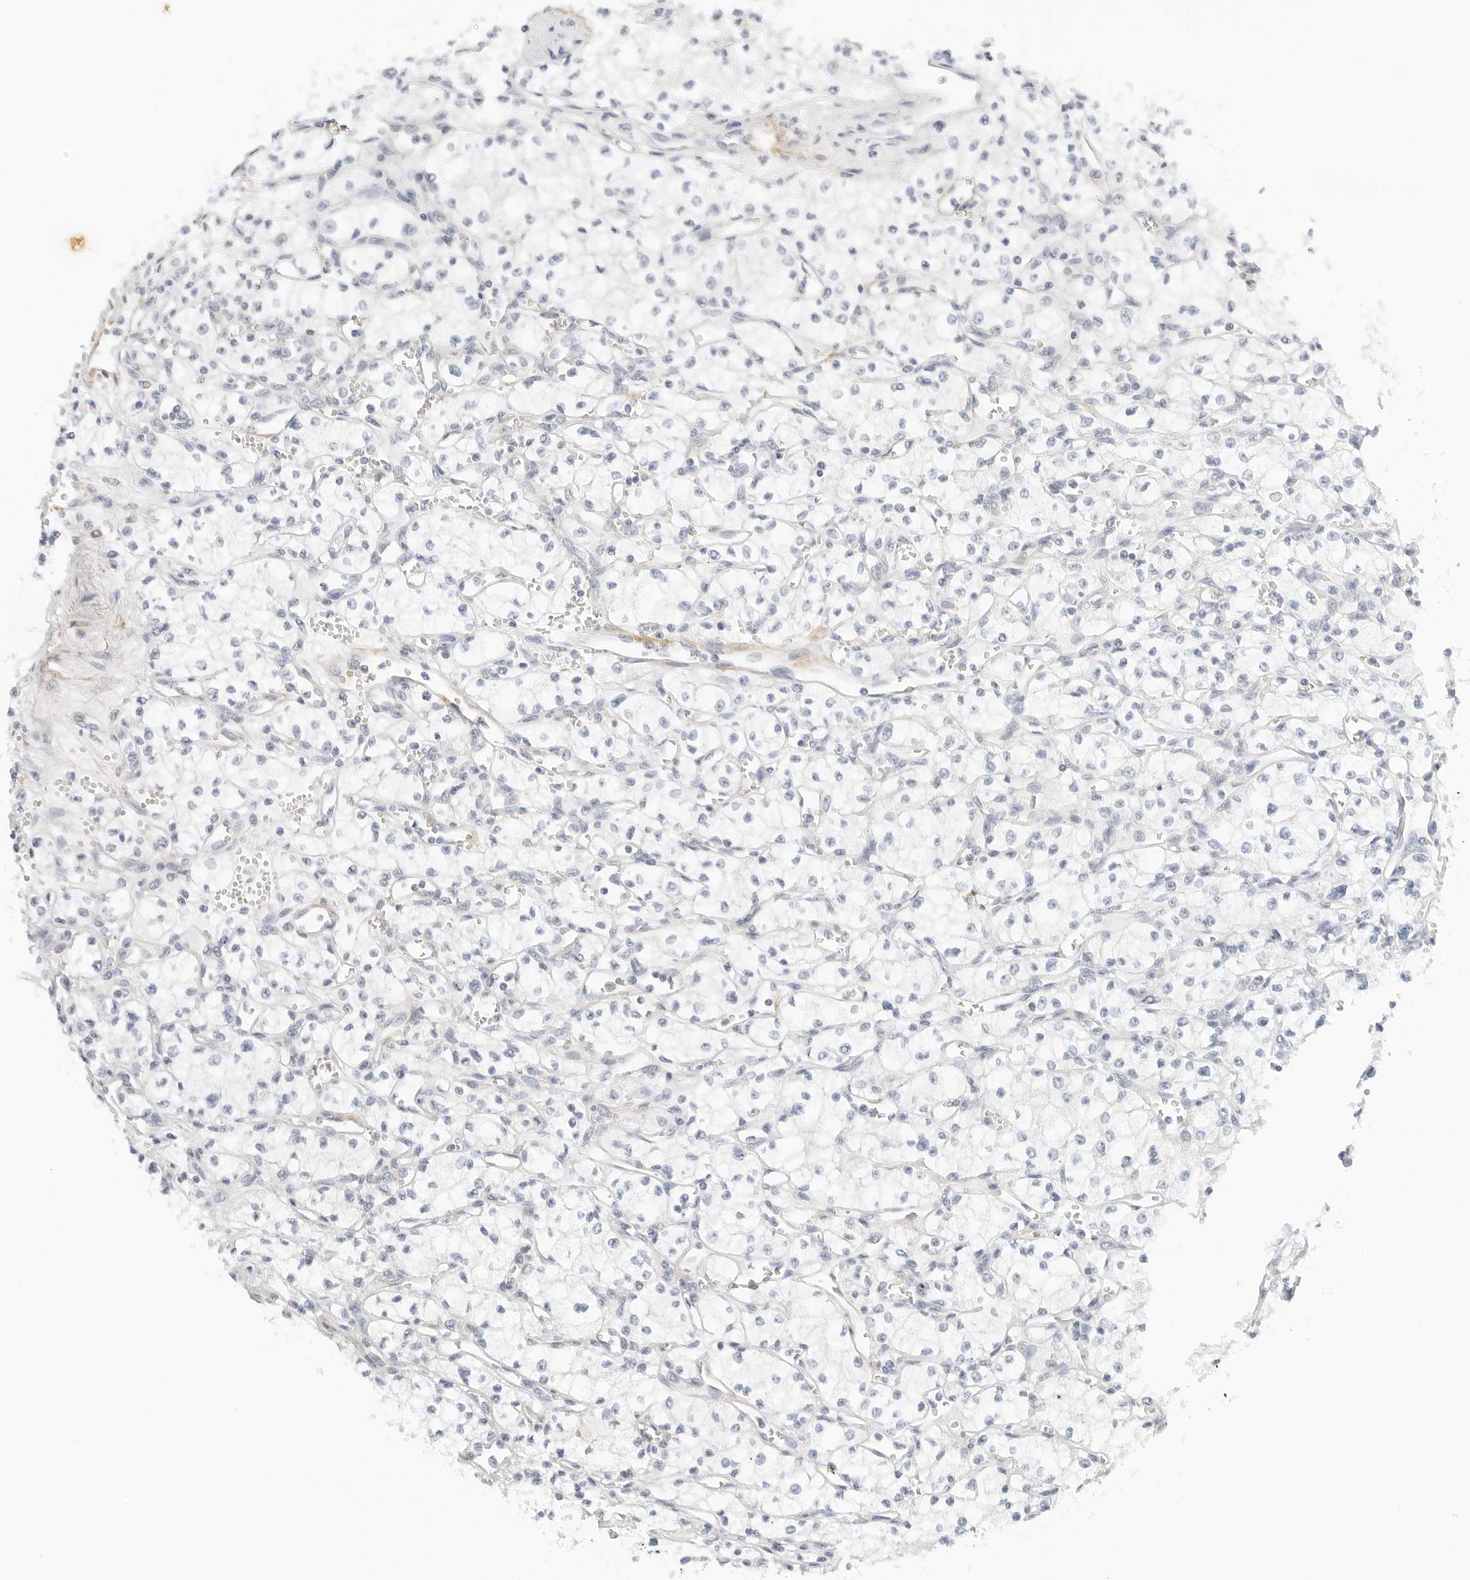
{"staining": {"intensity": "negative", "quantity": "none", "location": "none"}, "tissue": "renal cancer", "cell_type": "Tumor cells", "image_type": "cancer", "snomed": [{"axis": "morphology", "description": "Adenocarcinoma, NOS"}, {"axis": "topography", "description": "Kidney"}], "caption": "This is an IHC micrograph of renal cancer (adenocarcinoma). There is no expression in tumor cells.", "gene": "PKDCC", "patient": {"sex": "male", "age": 59}}